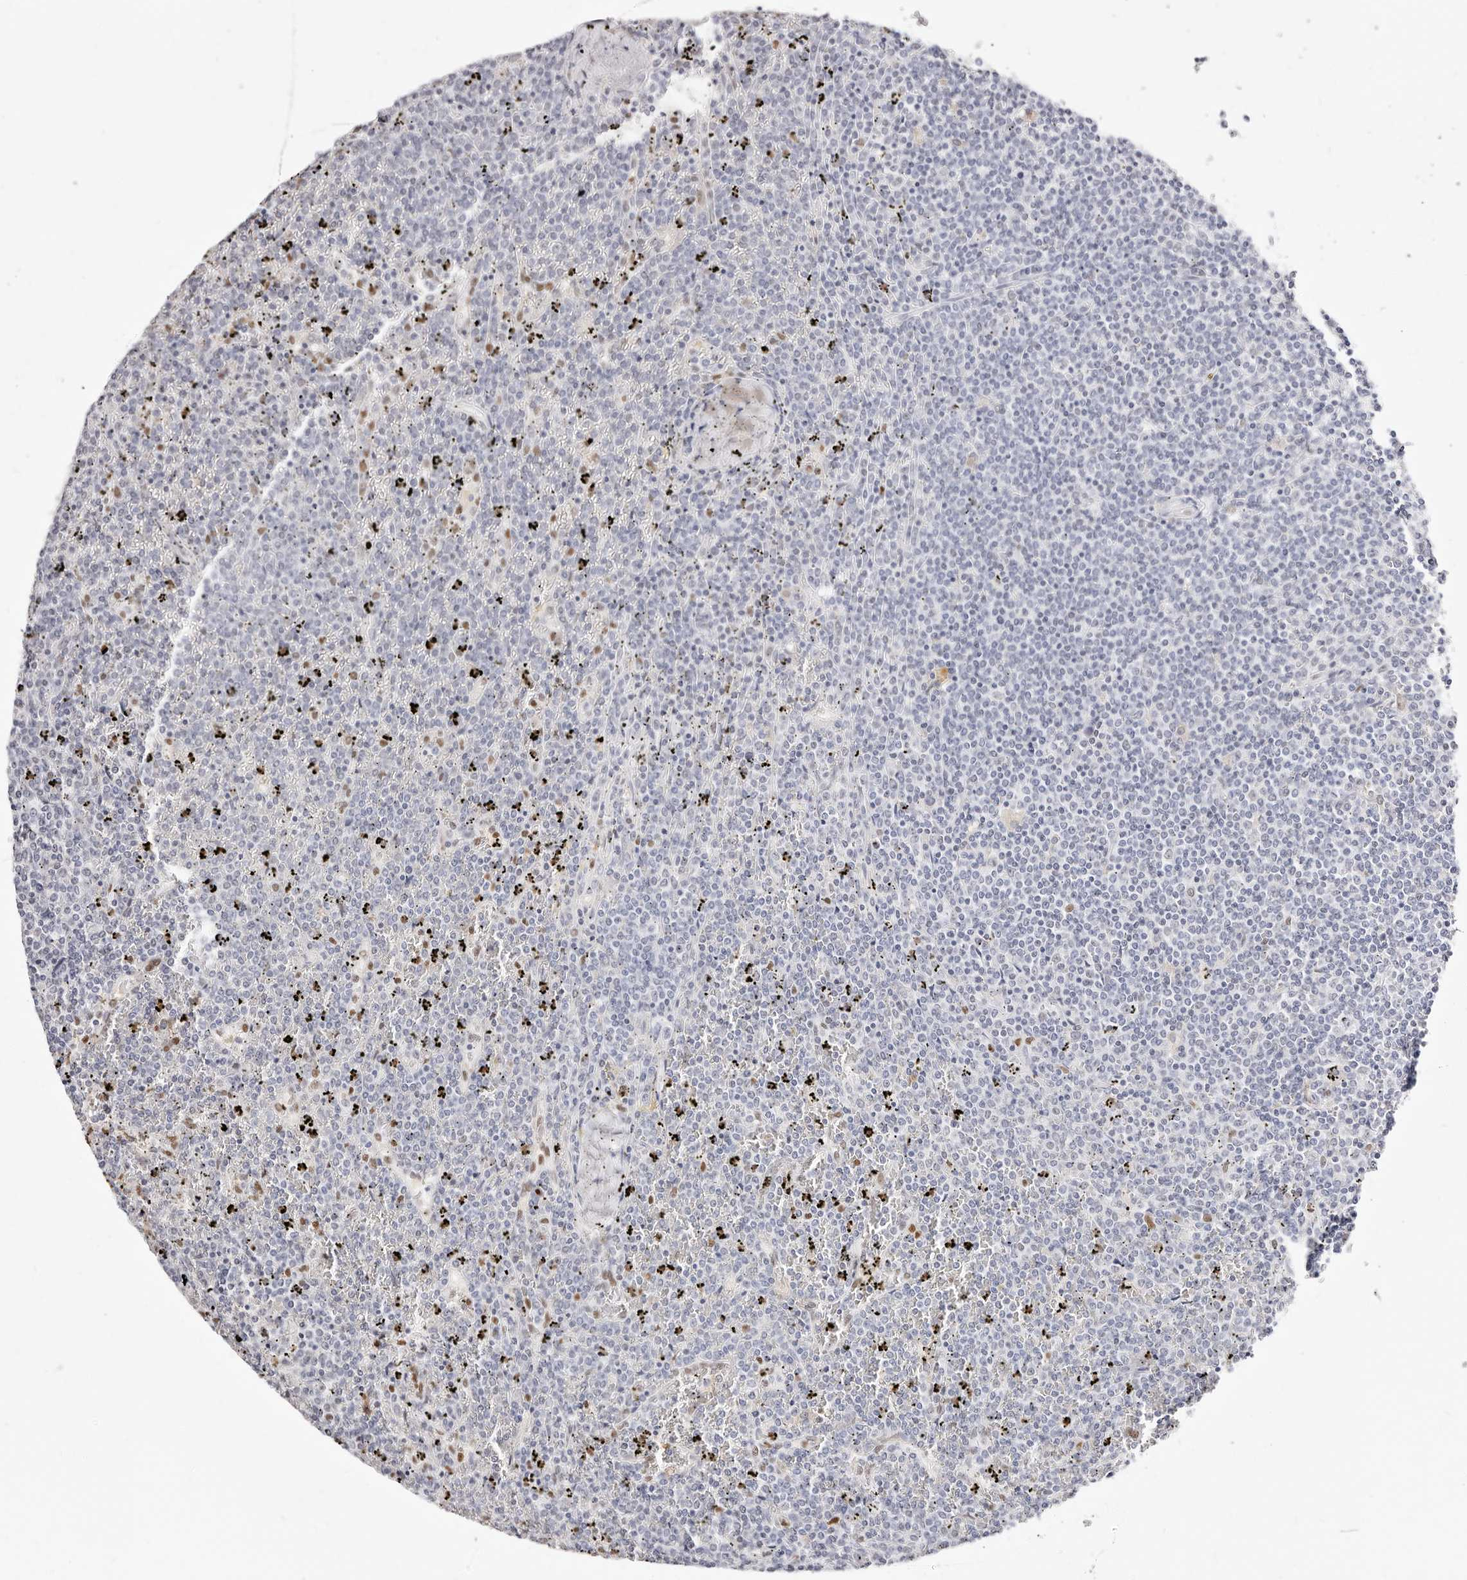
{"staining": {"intensity": "negative", "quantity": "none", "location": "none"}, "tissue": "lymphoma", "cell_type": "Tumor cells", "image_type": "cancer", "snomed": [{"axis": "morphology", "description": "Malignant lymphoma, non-Hodgkin's type, Low grade"}, {"axis": "topography", "description": "Spleen"}], "caption": "Immunohistochemical staining of human malignant lymphoma, non-Hodgkin's type (low-grade) displays no significant expression in tumor cells.", "gene": "TKT", "patient": {"sex": "female", "age": 19}}